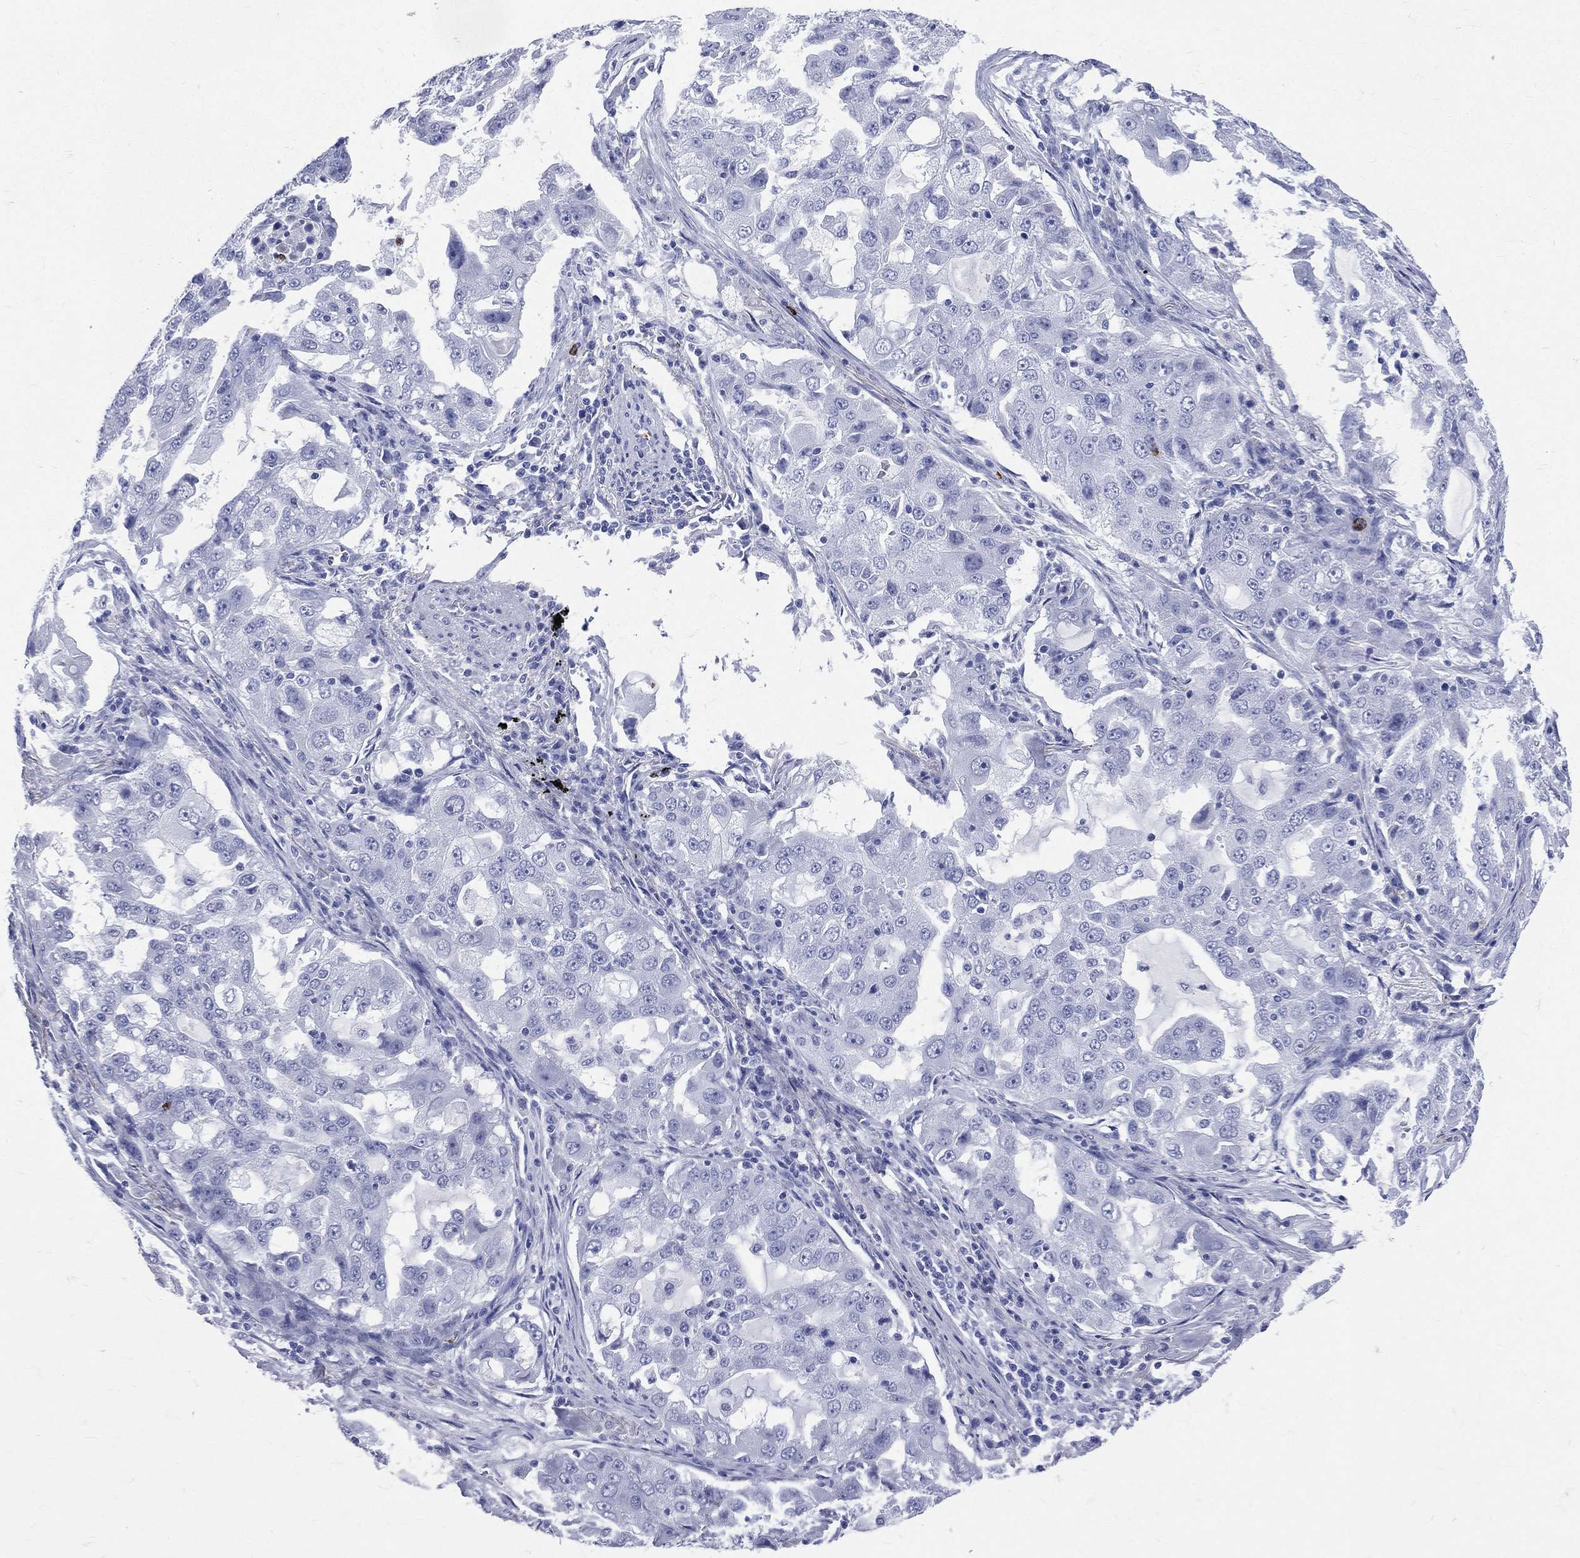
{"staining": {"intensity": "negative", "quantity": "none", "location": "none"}, "tissue": "lung cancer", "cell_type": "Tumor cells", "image_type": "cancer", "snomed": [{"axis": "morphology", "description": "Adenocarcinoma, NOS"}, {"axis": "topography", "description": "Lung"}], "caption": "Immunohistochemistry image of lung adenocarcinoma stained for a protein (brown), which displays no expression in tumor cells.", "gene": "PGLYRP1", "patient": {"sex": "female", "age": 61}}